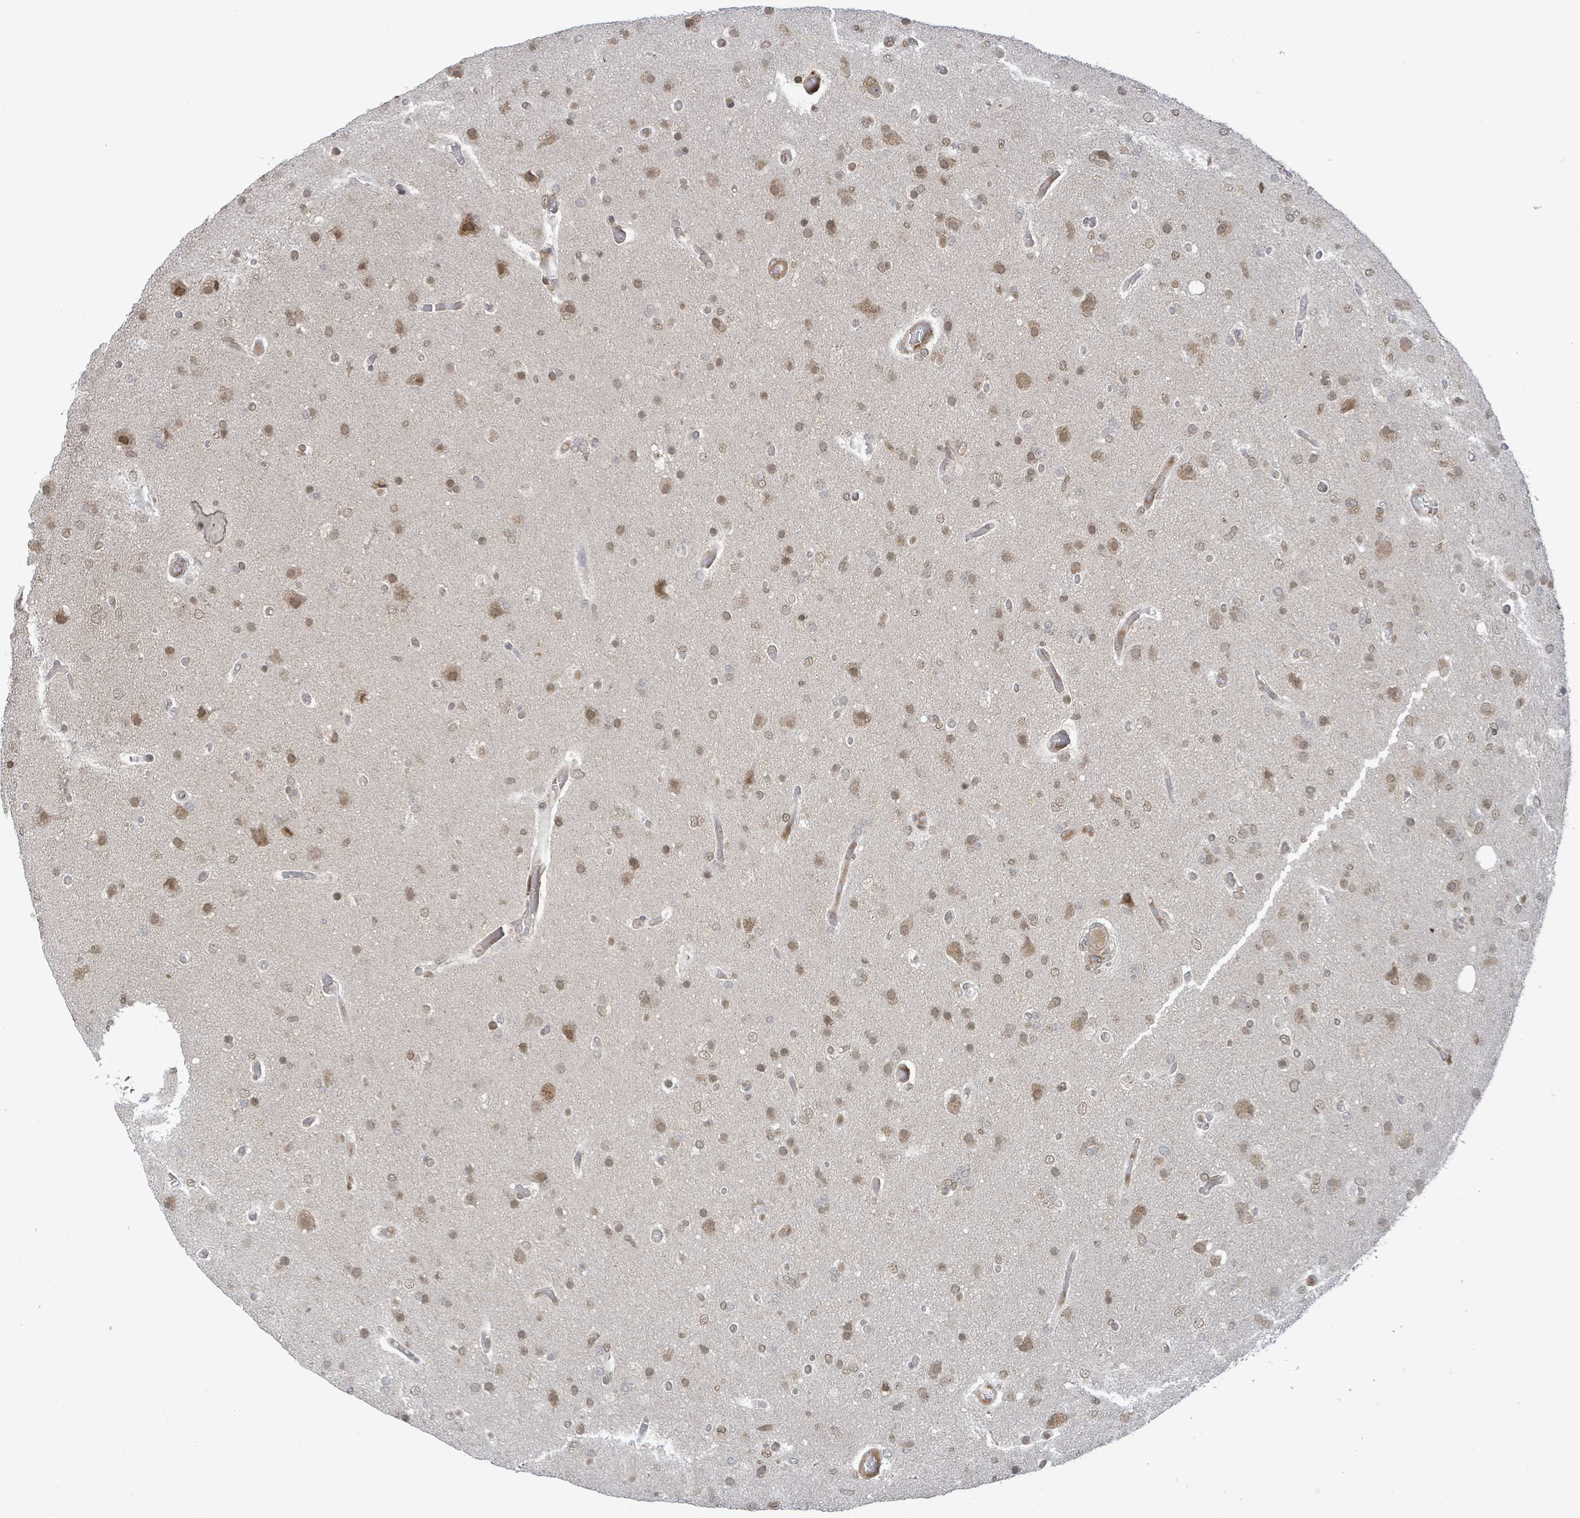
{"staining": {"intensity": "moderate", "quantity": ">75%", "location": "nuclear"}, "tissue": "glioma", "cell_type": "Tumor cells", "image_type": "cancer", "snomed": [{"axis": "morphology", "description": "Glioma, malignant, High grade"}, {"axis": "topography", "description": "Brain"}], "caption": "IHC (DAB (3,3'-diaminobenzidine)) staining of high-grade glioma (malignant) reveals moderate nuclear protein staining in about >75% of tumor cells.", "gene": "SBF2", "patient": {"sex": "female", "age": 74}}